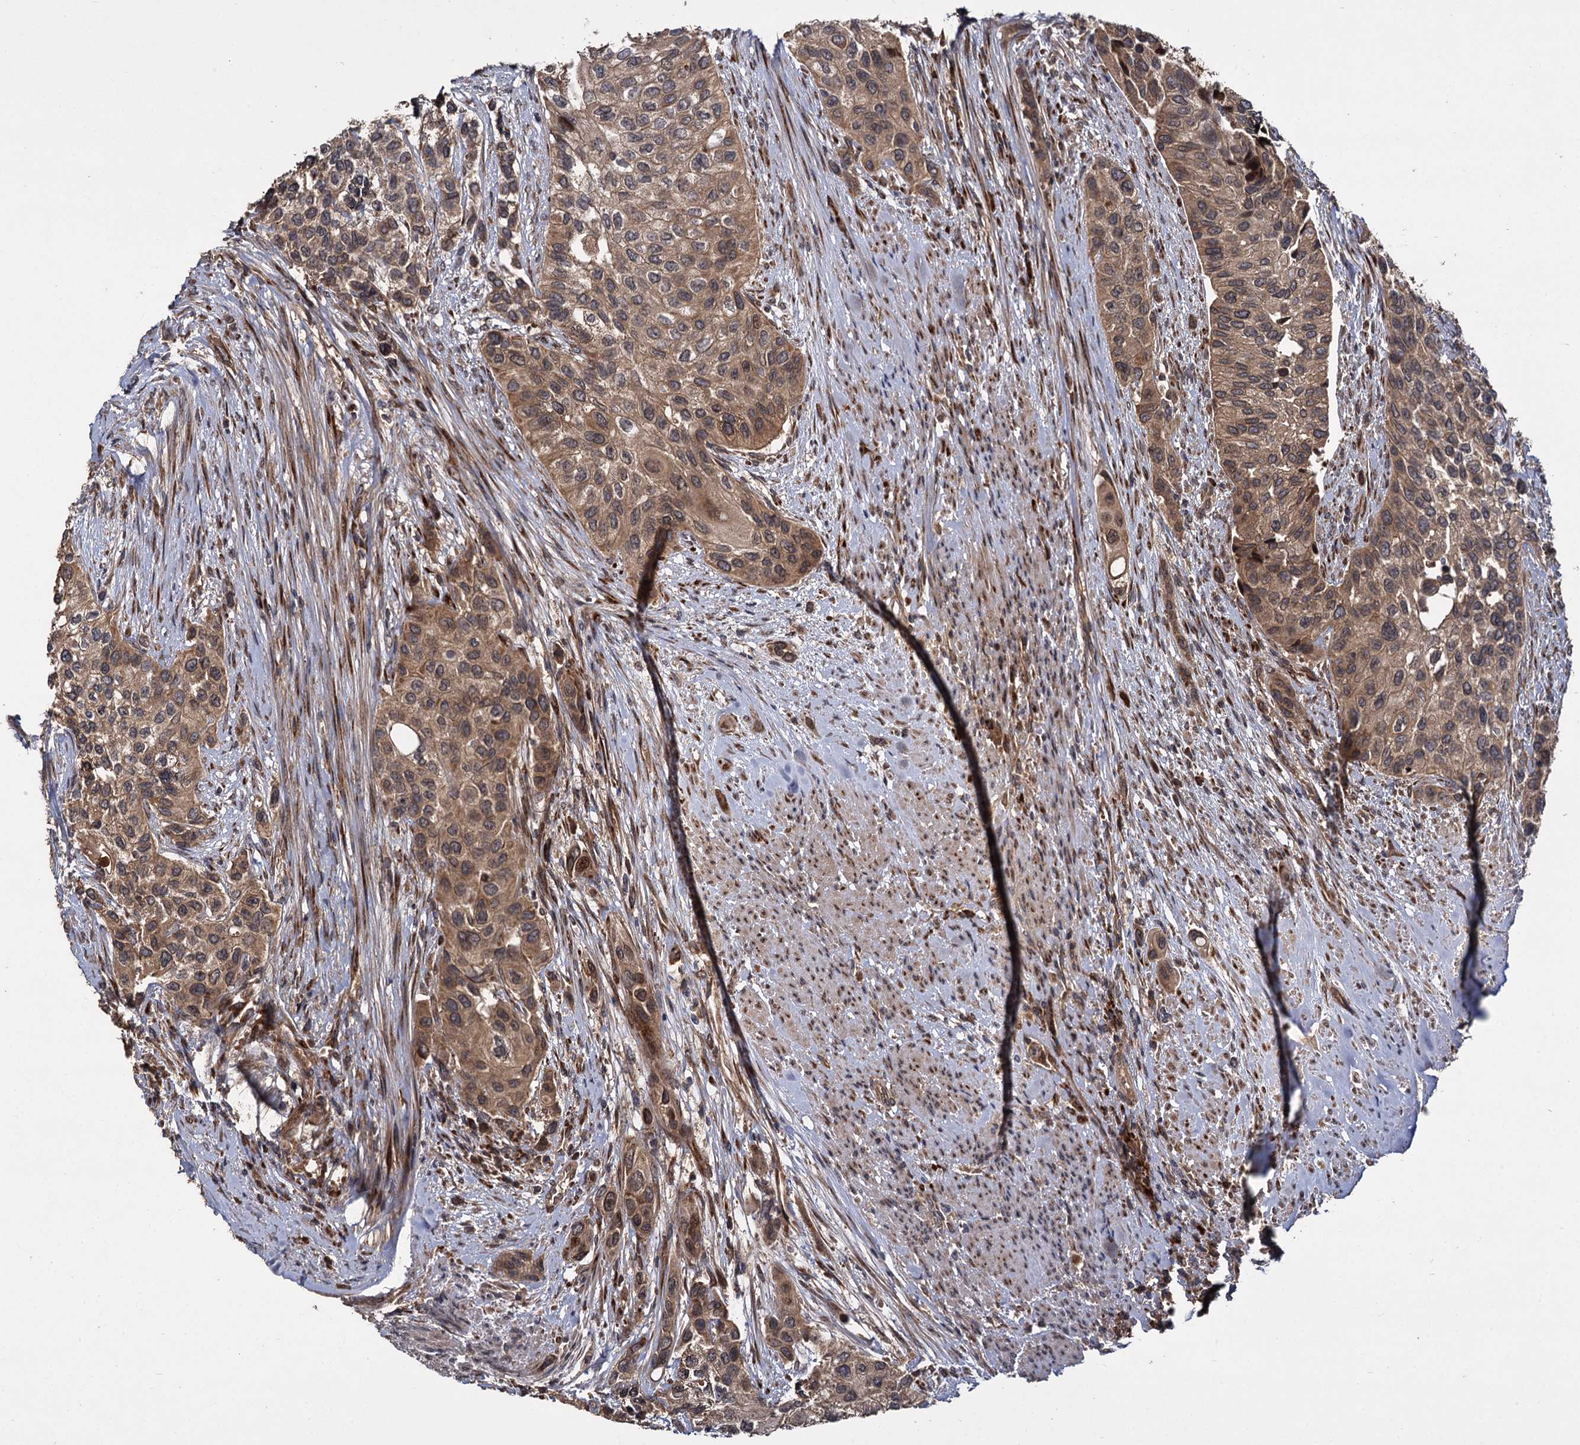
{"staining": {"intensity": "moderate", "quantity": ">75%", "location": "cytoplasmic/membranous"}, "tissue": "urothelial cancer", "cell_type": "Tumor cells", "image_type": "cancer", "snomed": [{"axis": "morphology", "description": "Normal tissue, NOS"}, {"axis": "morphology", "description": "Urothelial carcinoma, High grade"}, {"axis": "topography", "description": "Vascular tissue"}, {"axis": "topography", "description": "Urinary bladder"}], "caption": "Moderate cytoplasmic/membranous protein positivity is present in approximately >75% of tumor cells in urothelial carcinoma (high-grade). (IHC, brightfield microscopy, high magnification).", "gene": "INPPL1", "patient": {"sex": "female", "age": 56}}